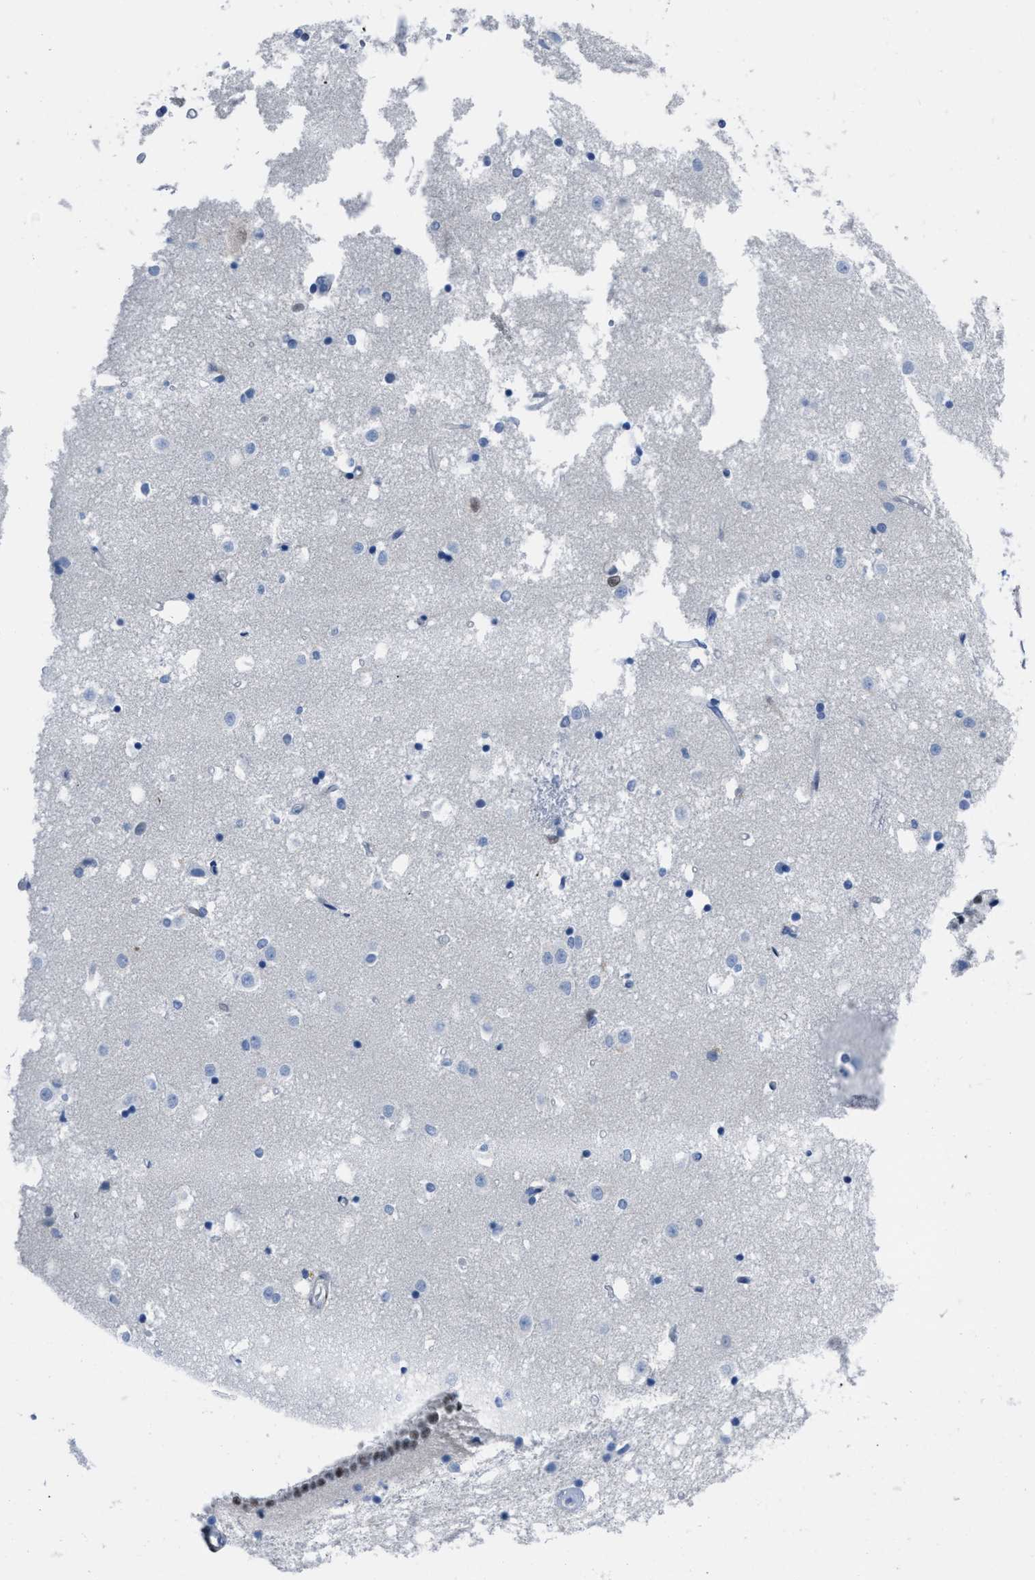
{"staining": {"intensity": "negative", "quantity": "none", "location": "none"}, "tissue": "caudate", "cell_type": "Glial cells", "image_type": "normal", "snomed": [{"axis": "morphology", "description": "Normal tissue, NOS"}, {"axis": "topography", "description": "Lateral ventricle wall"}], "caption": "The photomicrograph shows no significant staining in glial cells of caudate.", "gene": "PRMT2", "patient": {"sex": "male", "age": 45}}